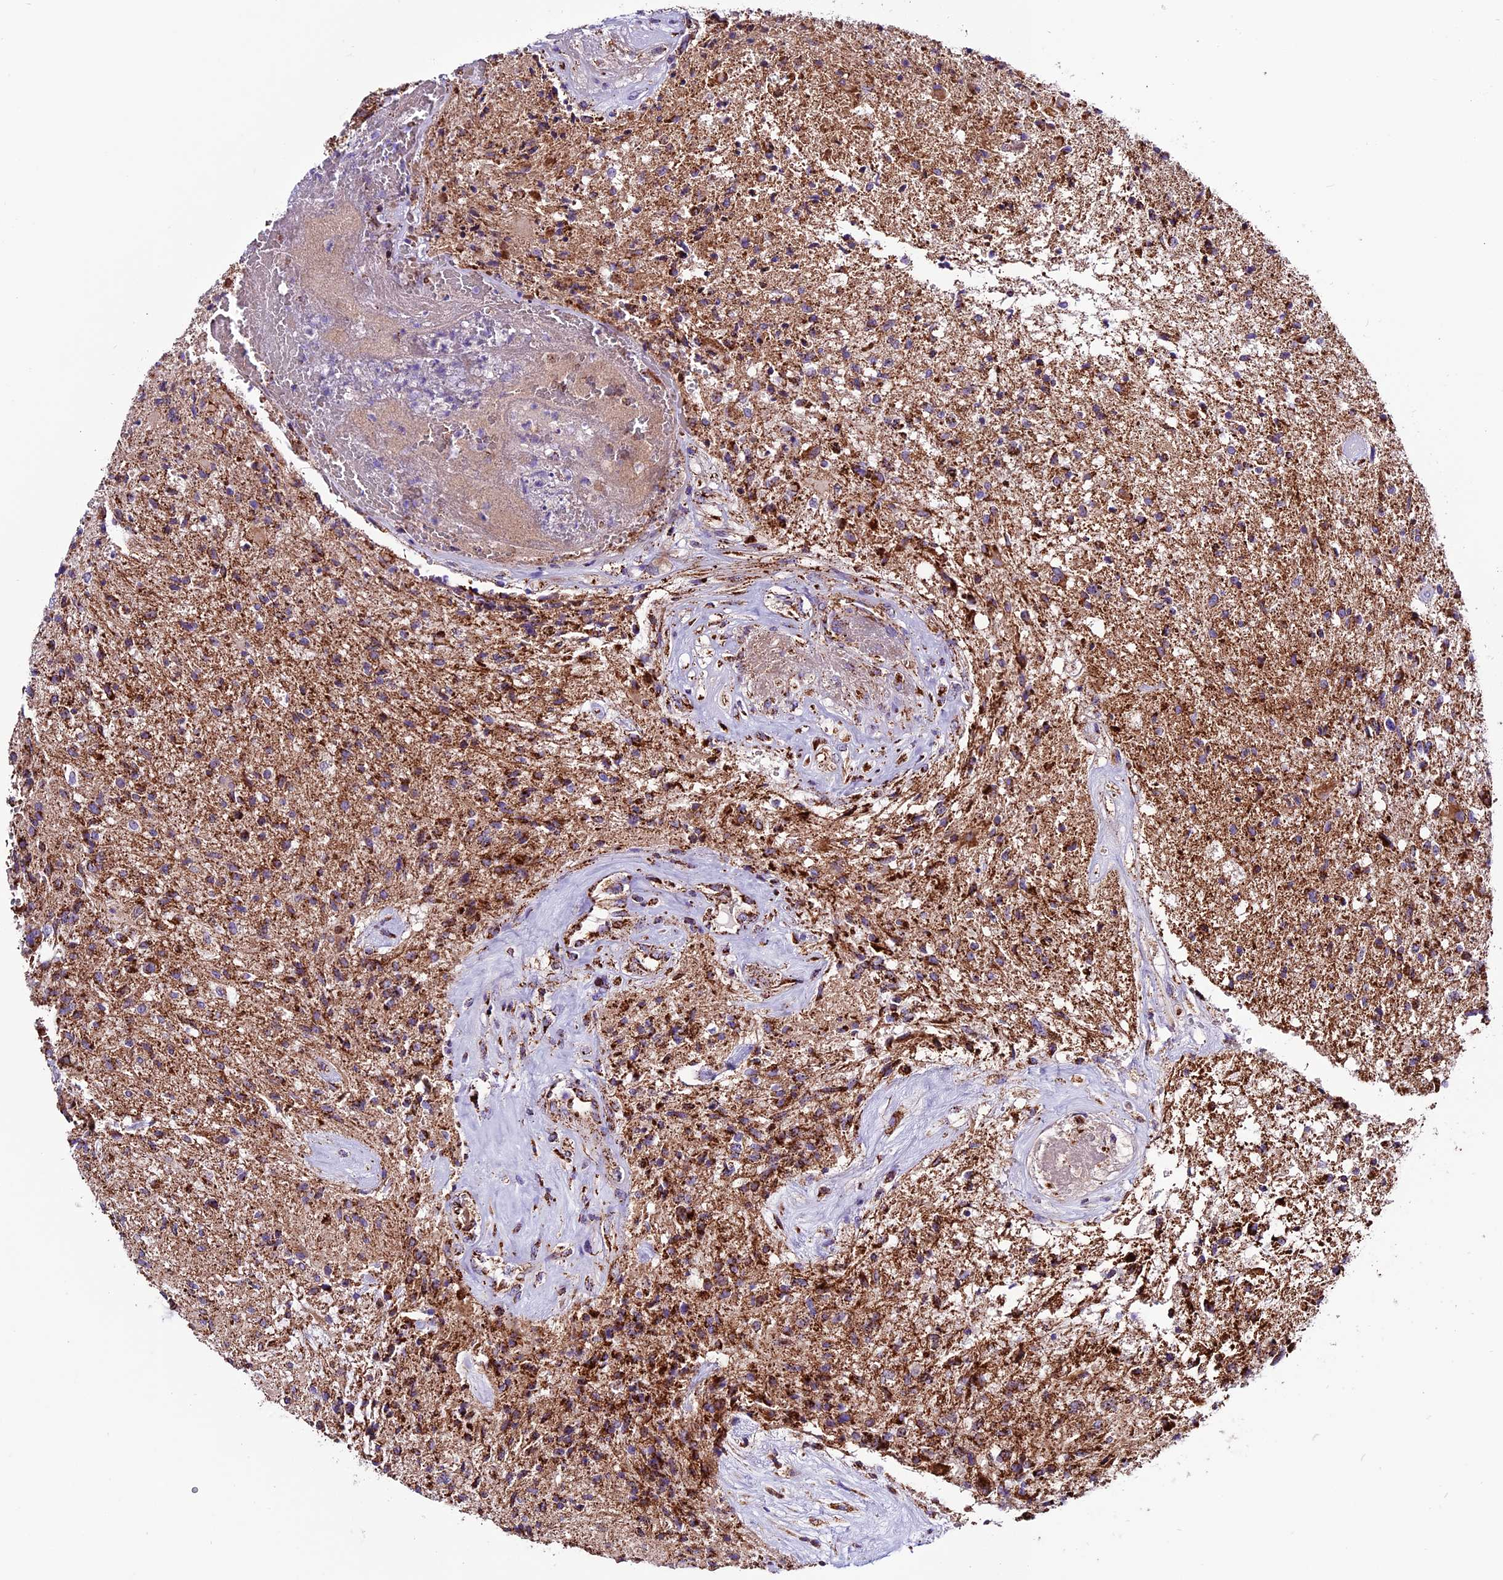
{"staining": {"intensity": "moderate", "quantity": ">75%", "location": "cytoplasmic/membranous"}, "tissue": "glioma", "cell_type": "Tumor cells", "image_type": "cancer", "snomed": [{"axis": "morphology", "description": "Glioma, malignant, High grade"}, {"axis": "topography", "description": "Brain"}], "caption": "IHC micrograph of neoplastic tissue: human glioma stained using IHC displays medium levels of moderate protein expression localized specifically in the cytoplasmic/membranous of tumor cells, appearing as a cytoplasmic/membranous brown color.", "gene": "CX3CL1", "patient": {"sex": "male", "age": 56}}